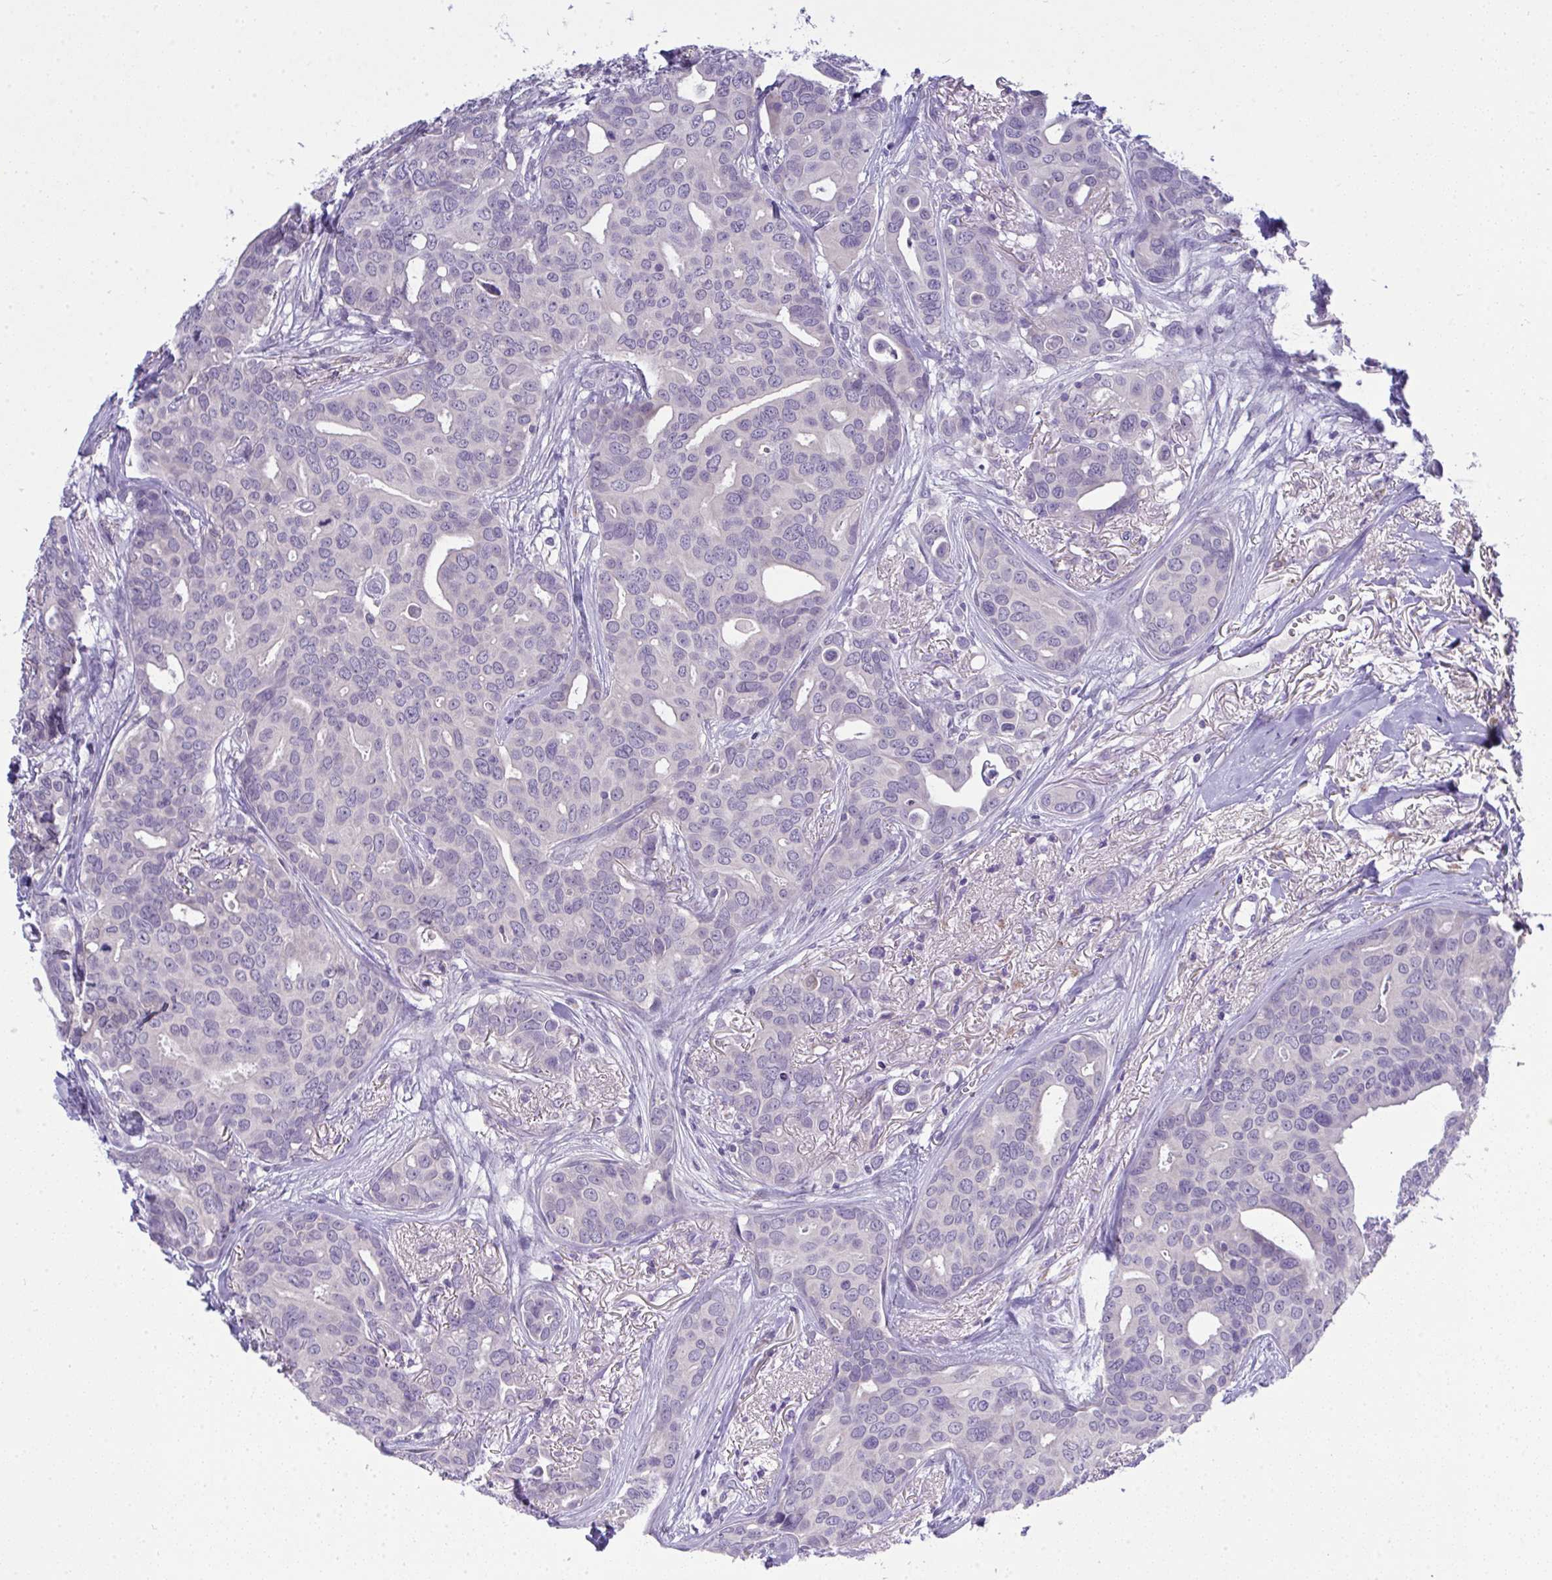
{"staining": {"intensity": "negative", "quantity": "none", "location": "none"}, "tissue": "breast cancer", "cell_type": "Tumor cells", "image_type": "cancer", "snomed": [{"axis": "morphology", "description": "Duct carcinoma"}, {"axis": "topography", "description": "Breast"}], "caption": "Tumor cells show no significant positivity in breast cancer.", "gene": "SPTB", "patient": {"sex": "female", "age": 54}}